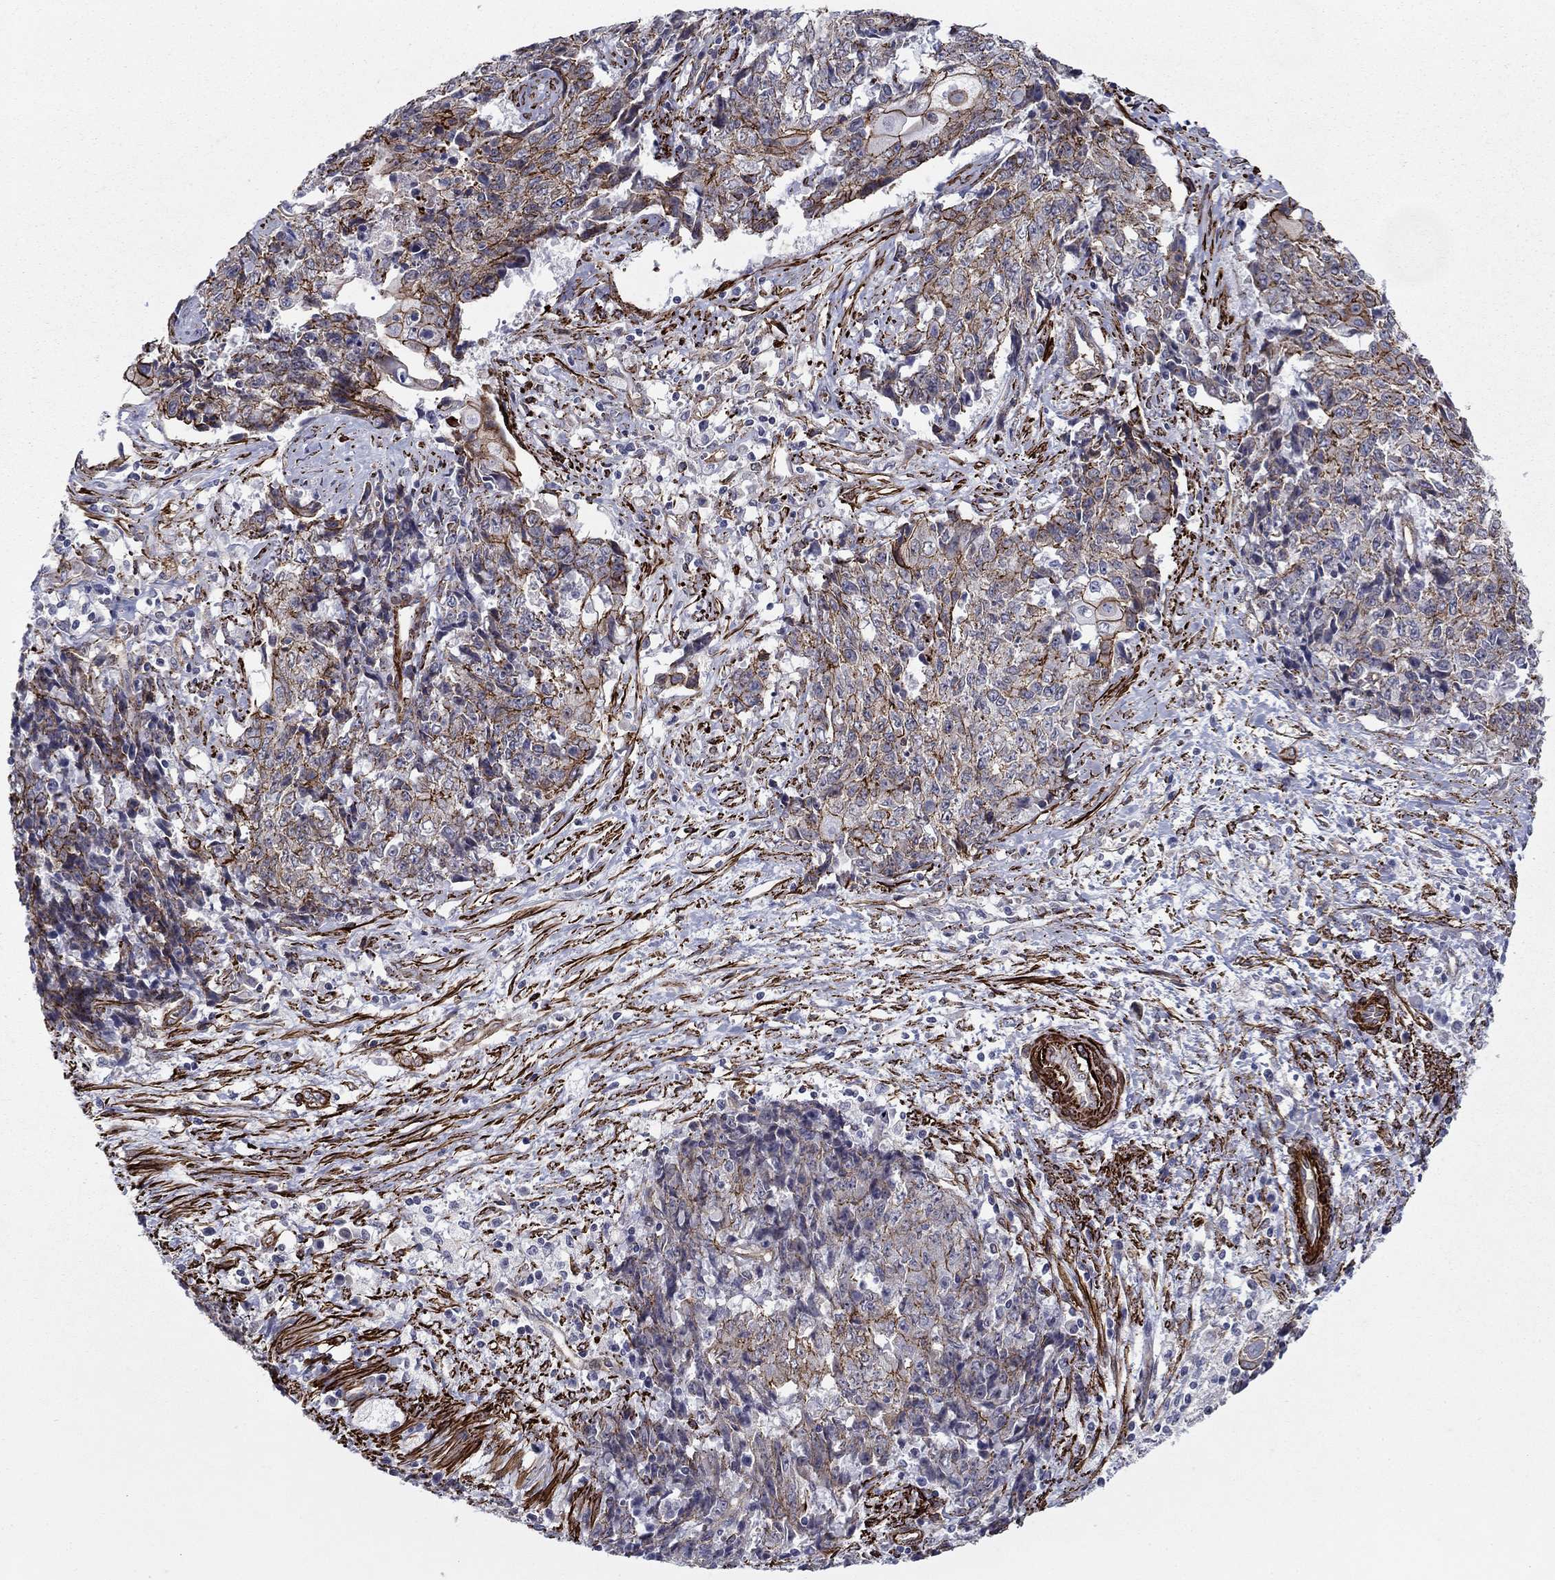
{"staining": {"intensity": "strong", "quantity": "25%-75%", "location": "cytoplasmic/membranous"}, "tissue": "ovarian cancer", "cell_type": "Tumor cells", "image_type": "cancer", "snomed": [{"axis": "morphology", "description": "Carcinoma, endometroid"}, {"axis": "topography", "description": "Ovary"}], "caption": "A brown stain highlights strong cytoplasmic/membranous positivity of a protein in human ovarian cancer (endometroid carcinoma) tumor cells.", "gene": "KRBA1", "patient": {"sex": "female", "age": 42}}